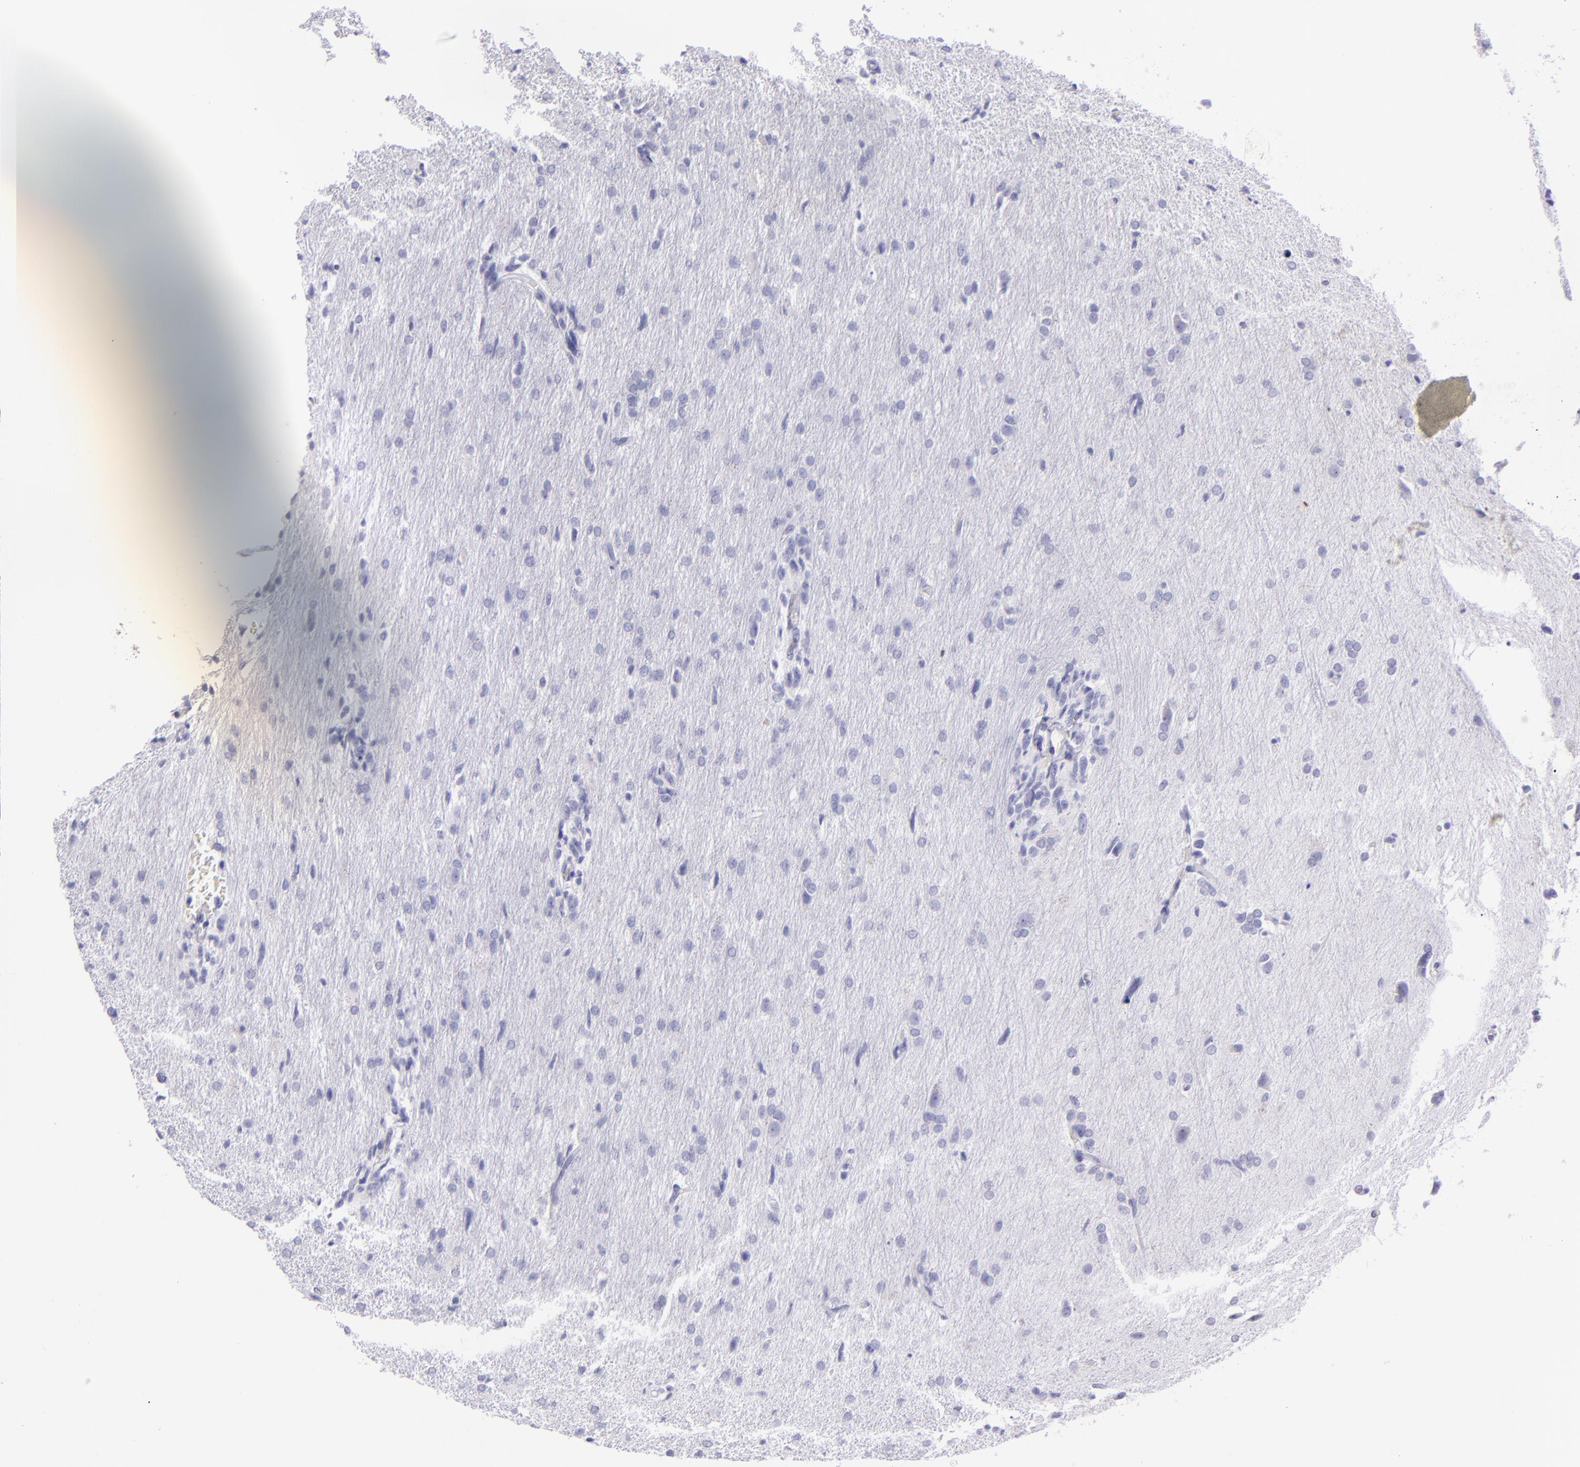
{"staining": {"intensity": "negative", "quantity": "none", "location": "none"}, "tissue": "glioma", "cell_type": "Tumor cells", "image_type": "cancer", "snomed": [{"axis": "morphology", "description": "Glioma, malignant, High grade"}, {"axis": "topography", "description": "Brain"}], "caption": "A photomicrograph of human glioma is negative for staining in tumor cells. (DAB (3,3'-diaminobenzidine) IHC visualized using brightfield microscopy, high magnification).", "gene": "CEACAM1", "patient": {"sex": "male", "age": 68}}